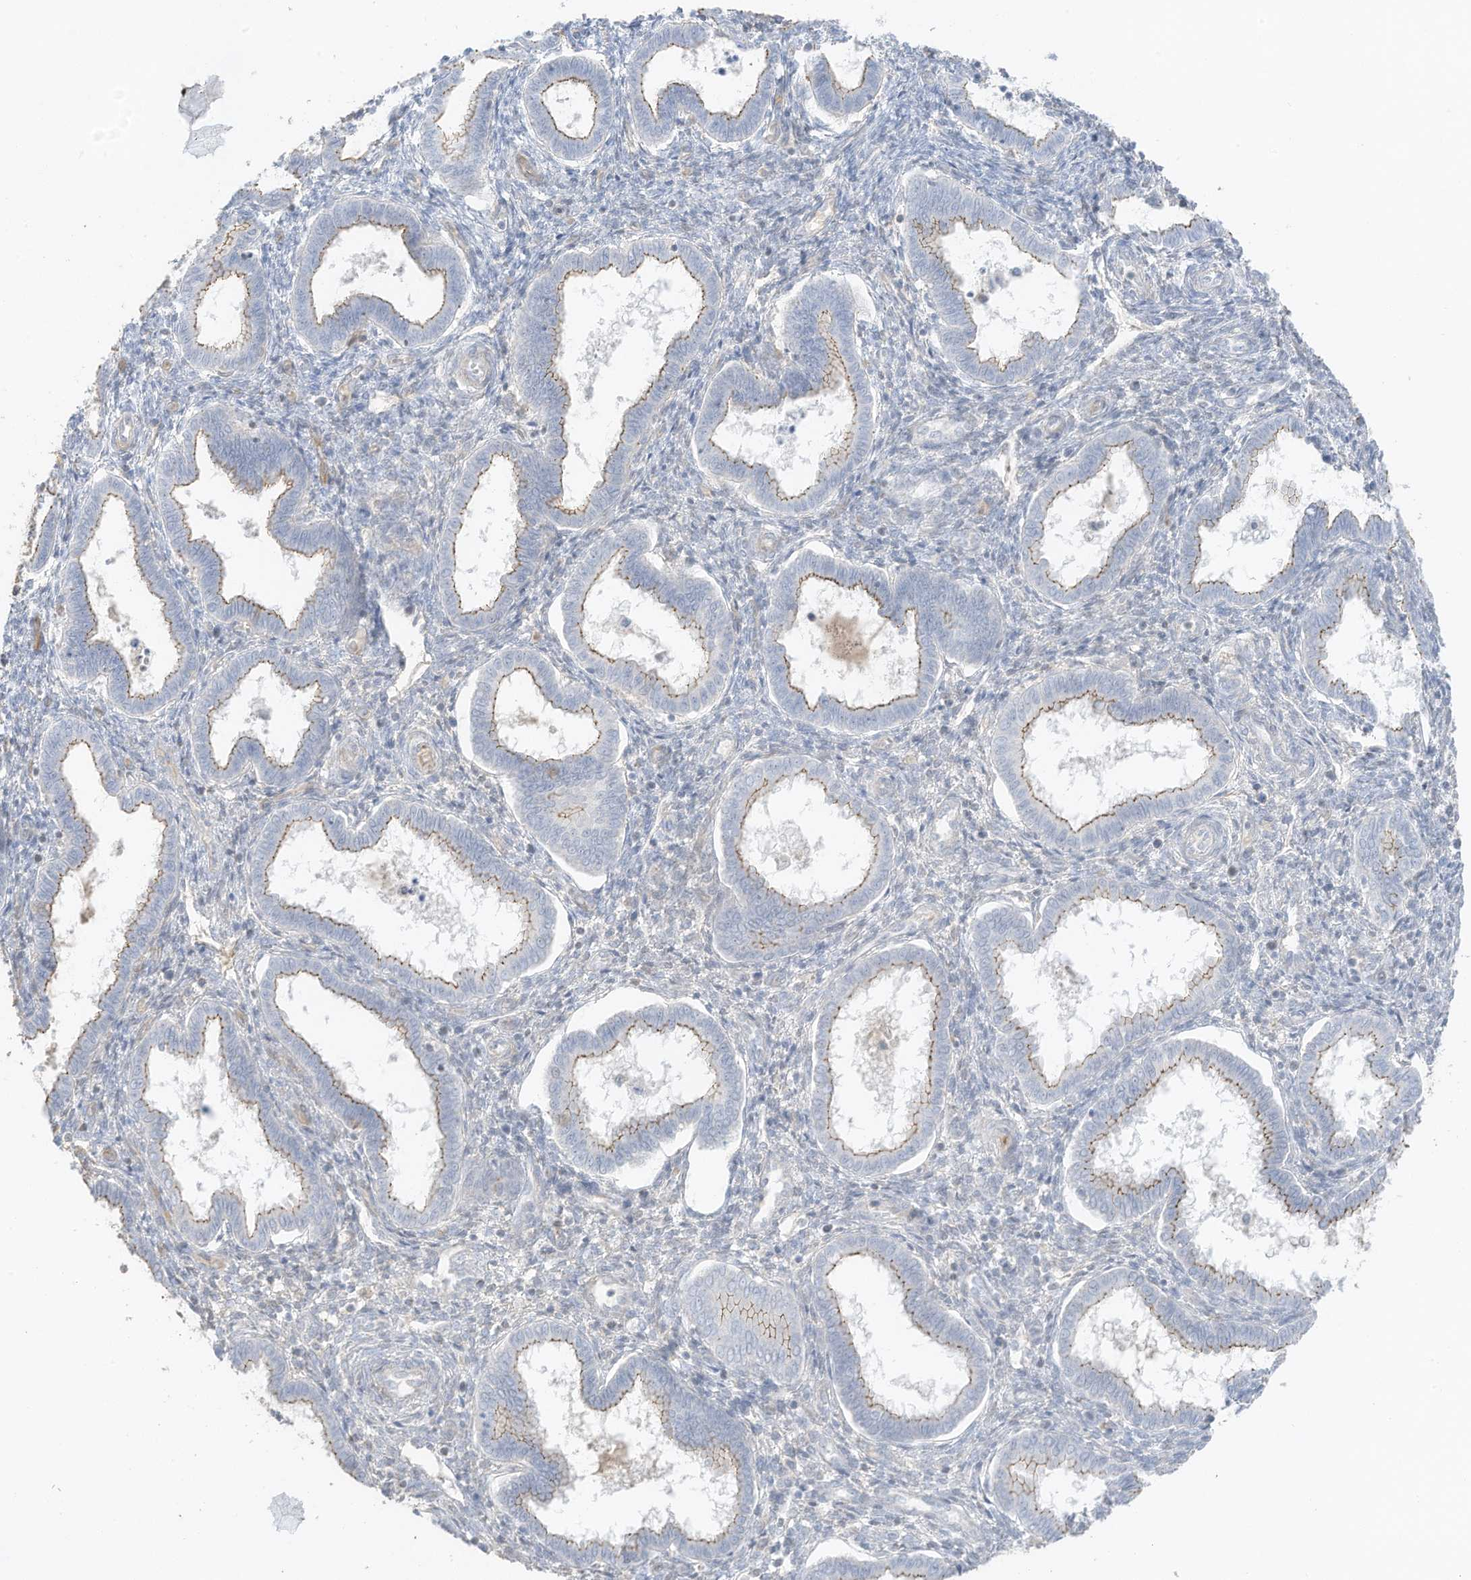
{"staining": {"intensity": "negative", "quantity": "none", "location": "none"}, "tissue": "endometrium", "cell_type": "Cells in endometrial stroma", "image_type": "normal", "snomed": [{"axis": "morphology", "description": "Normal tissue, NOS"}, {"axis": "topography", "description": "Endometrium"}], "caption": "High power microscopy image of an immunohistochemistry (IHC) photomicrograph of benign endometrium, revealing no significant staining in cells in endometrial stroma. (Stains: DAB IHC with hematoxylin counter stain, Microscopy: brightfield microscopy at high magnification).", "gene": "ZBTB41", "patient": {"sex": "female", "age": 24}}